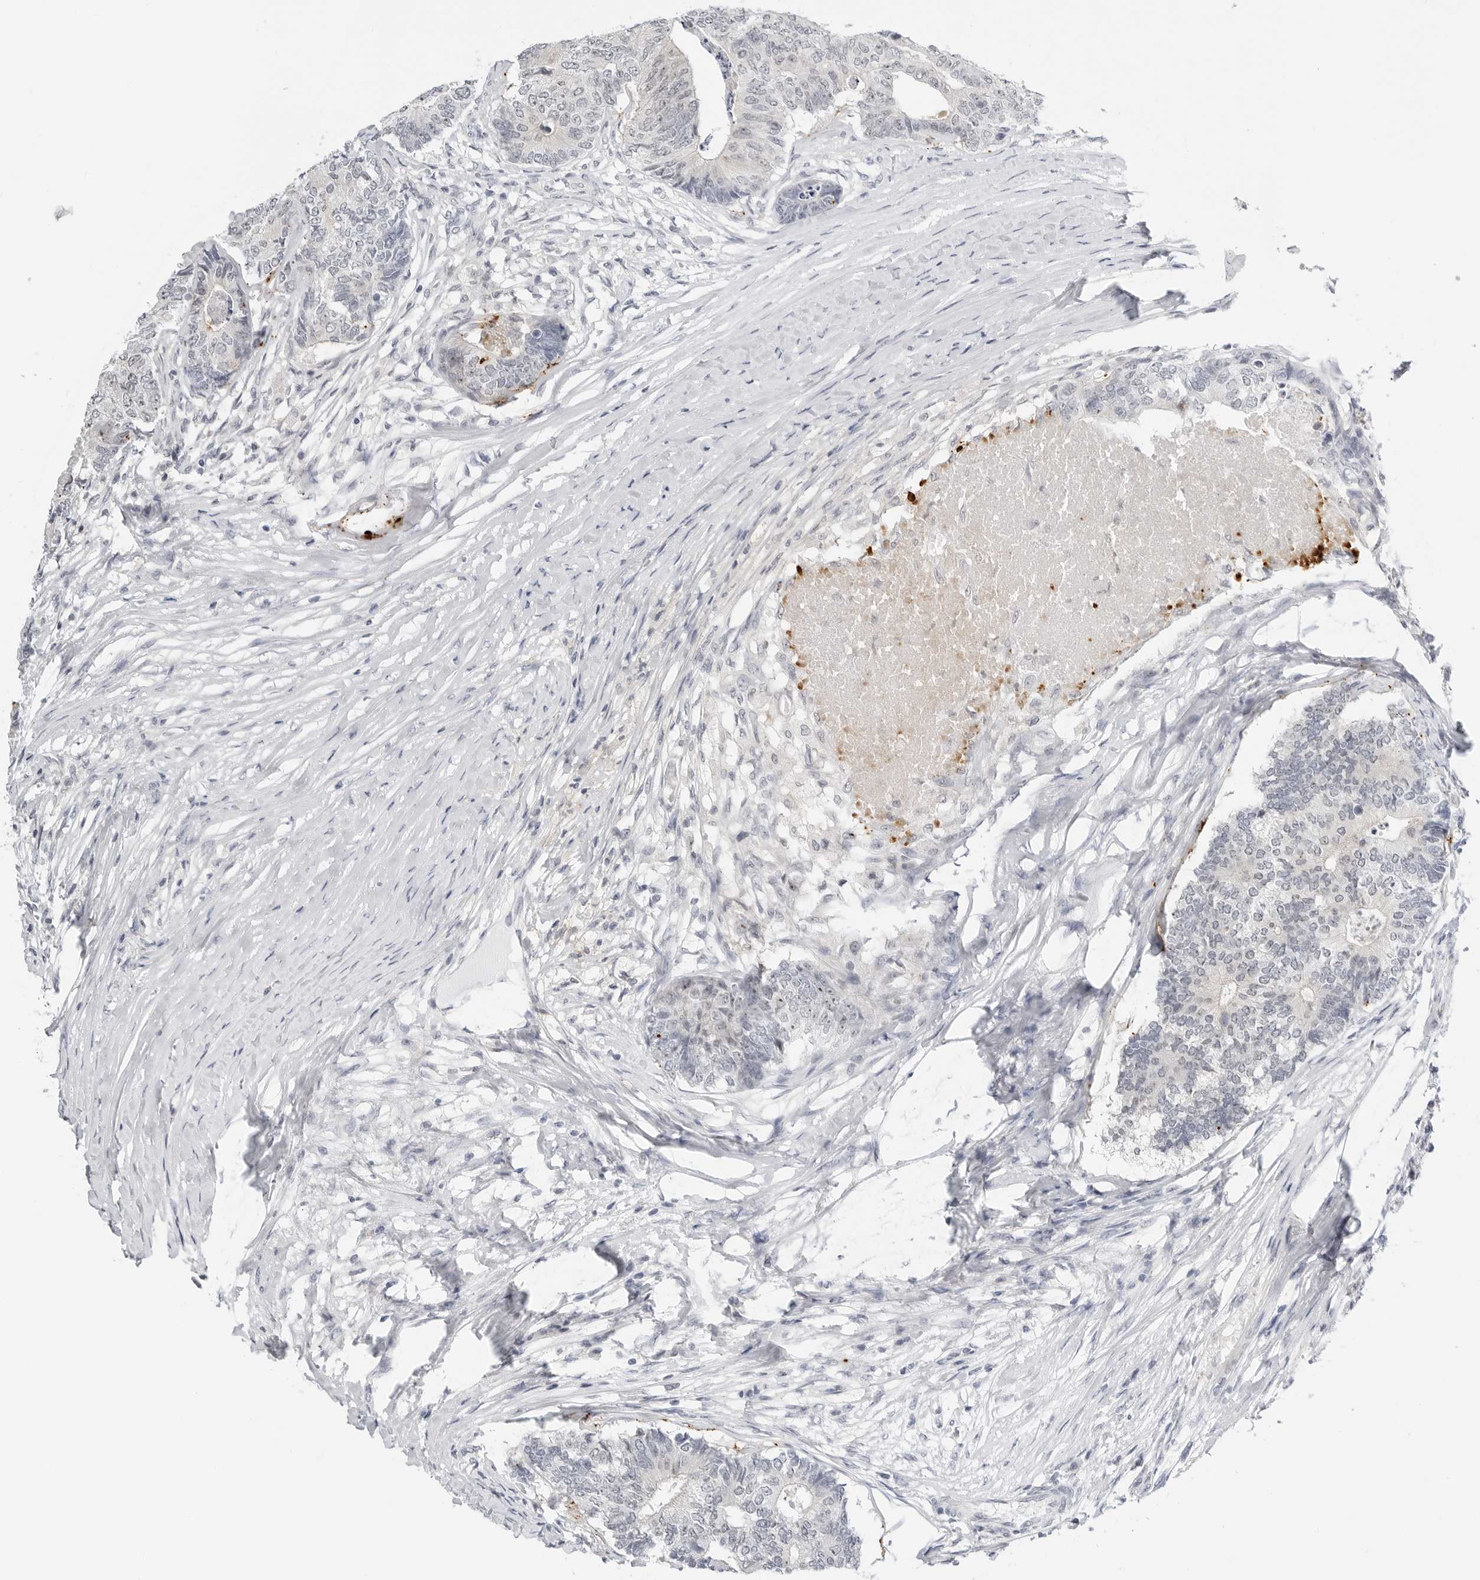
{"staining": {"intensity": "negative", "quantity": "none", "location": "none"}, "tissue": "colorectal cancer", "cell_type": "Tumor cells", "image_type": "cancer", "snomed": [{"axis": "morphology", "description": "Adenocarcinoma, NOS"}, {"axis": "topography", "description": "Colon"}], "caption": "High magnification brightfield microscopy of colorectal cancer (adenocarcinoma) stained with DAB (3,3'-diaminobenzidine) (brown) and counterstained with hematoxylin (blue): tumor cells show no significant positivity. (DAB (3,3'-diaminobenzidine) immunohistochemistry, high magnification).", "gene": "MAP2K5", "patient": {"sex": "female", "age": 67}}